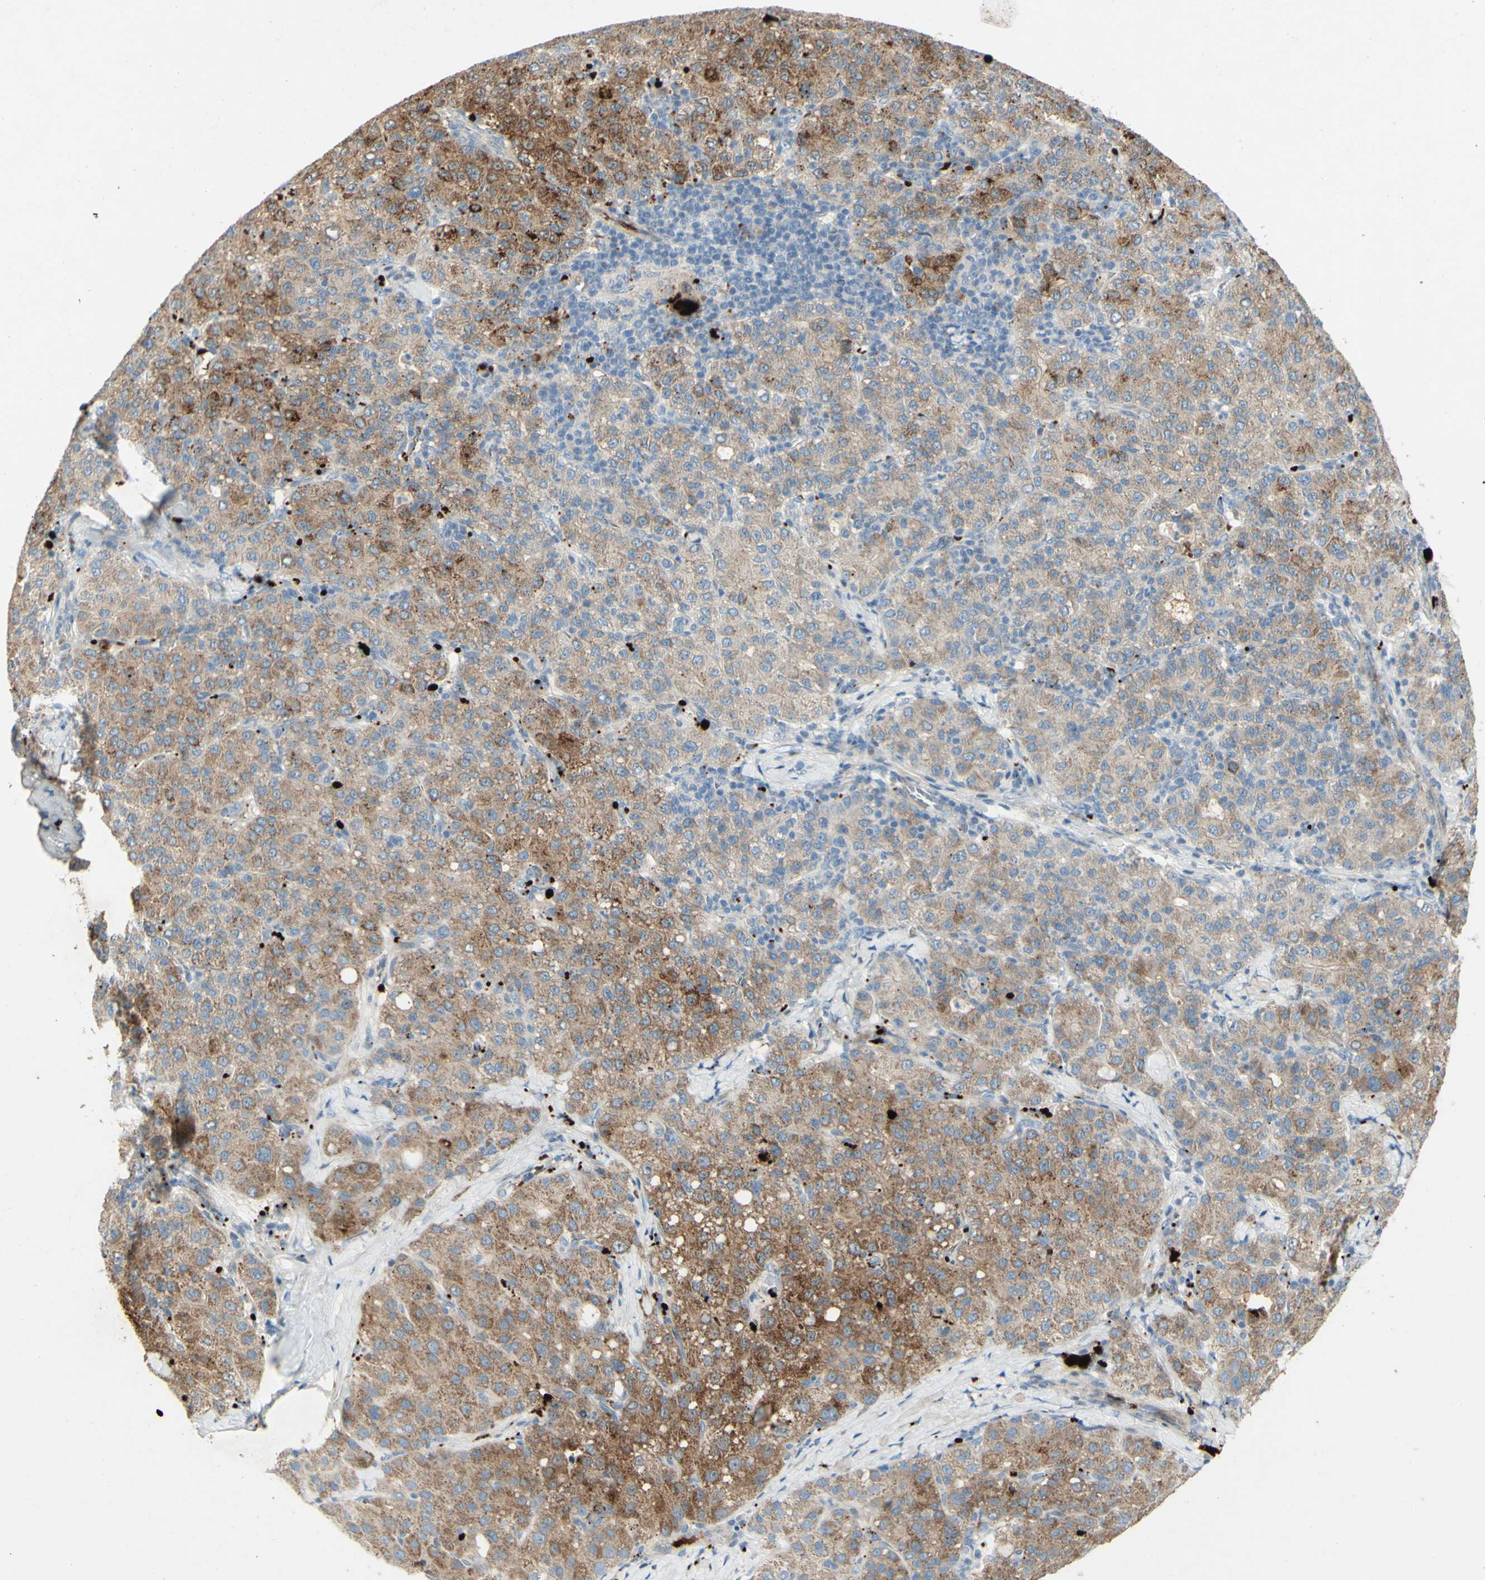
{"staining": {"intensity": "weak", "quantity": ">75%", "location": "cytoplasmic/membranous"}, "tissue": "liver cancer", "cell_type": "Tumor cells", "image_type": "cancer", "snomed": [{"axis": "morphology", "description": "Carcinoma, Hepatocellular, NOS"}, {"axis": "topography", "description": "Liver"}], "caption": "This is a photomicrograph of immunohistochemistry staining of liver hepatocellular carcinoma, which shows weak expression in the cytoplasmic/membranous of tumor cells.", "gene": "GAN", "patient": {"sex": "male", "age": 65}}